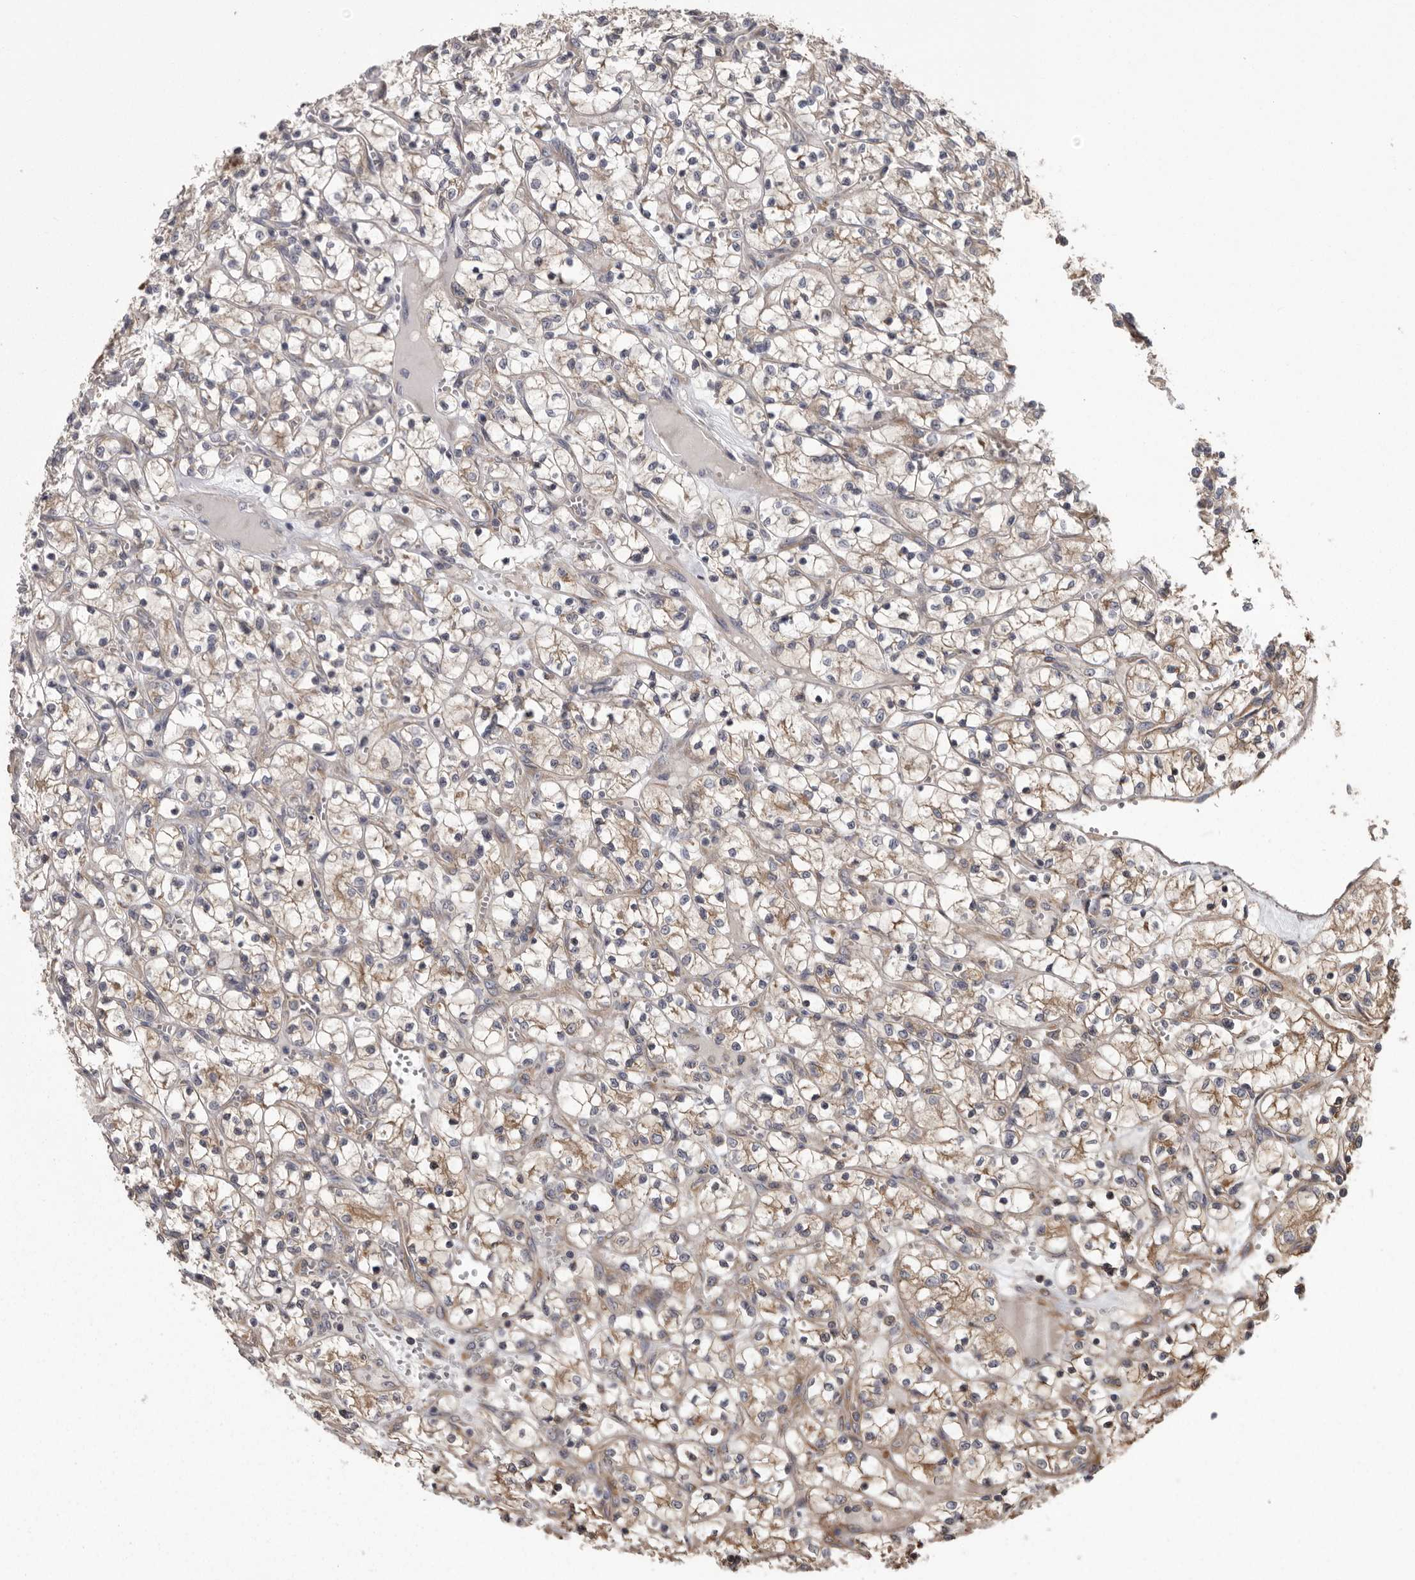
{"staining": {"intensity": "weak", "quantity": "25%-75%", "location": "cytoplasmic/membranous"}, "tissue": "renal cancer", "cell_type": "Tumor cells", "image_type": "cancer", "snomed": [{"axis": "morphology", "description": "Adenocarcinoma, NOS"}, {"axis": "topography", "description": "Kidney"}], "caption": "Weak cytoplasmic/membranous protein staining is present in about 25%-75% of tumor cells in adenocarcinoma (renal). (Stains: DAB (3,3'-diaminobenzidine) in brown, nuclei in blue, Microscopy: brightfield microscopy at high magnification).", "gene": "DARS1", "patient": {"sex": "female", "age": 69}}